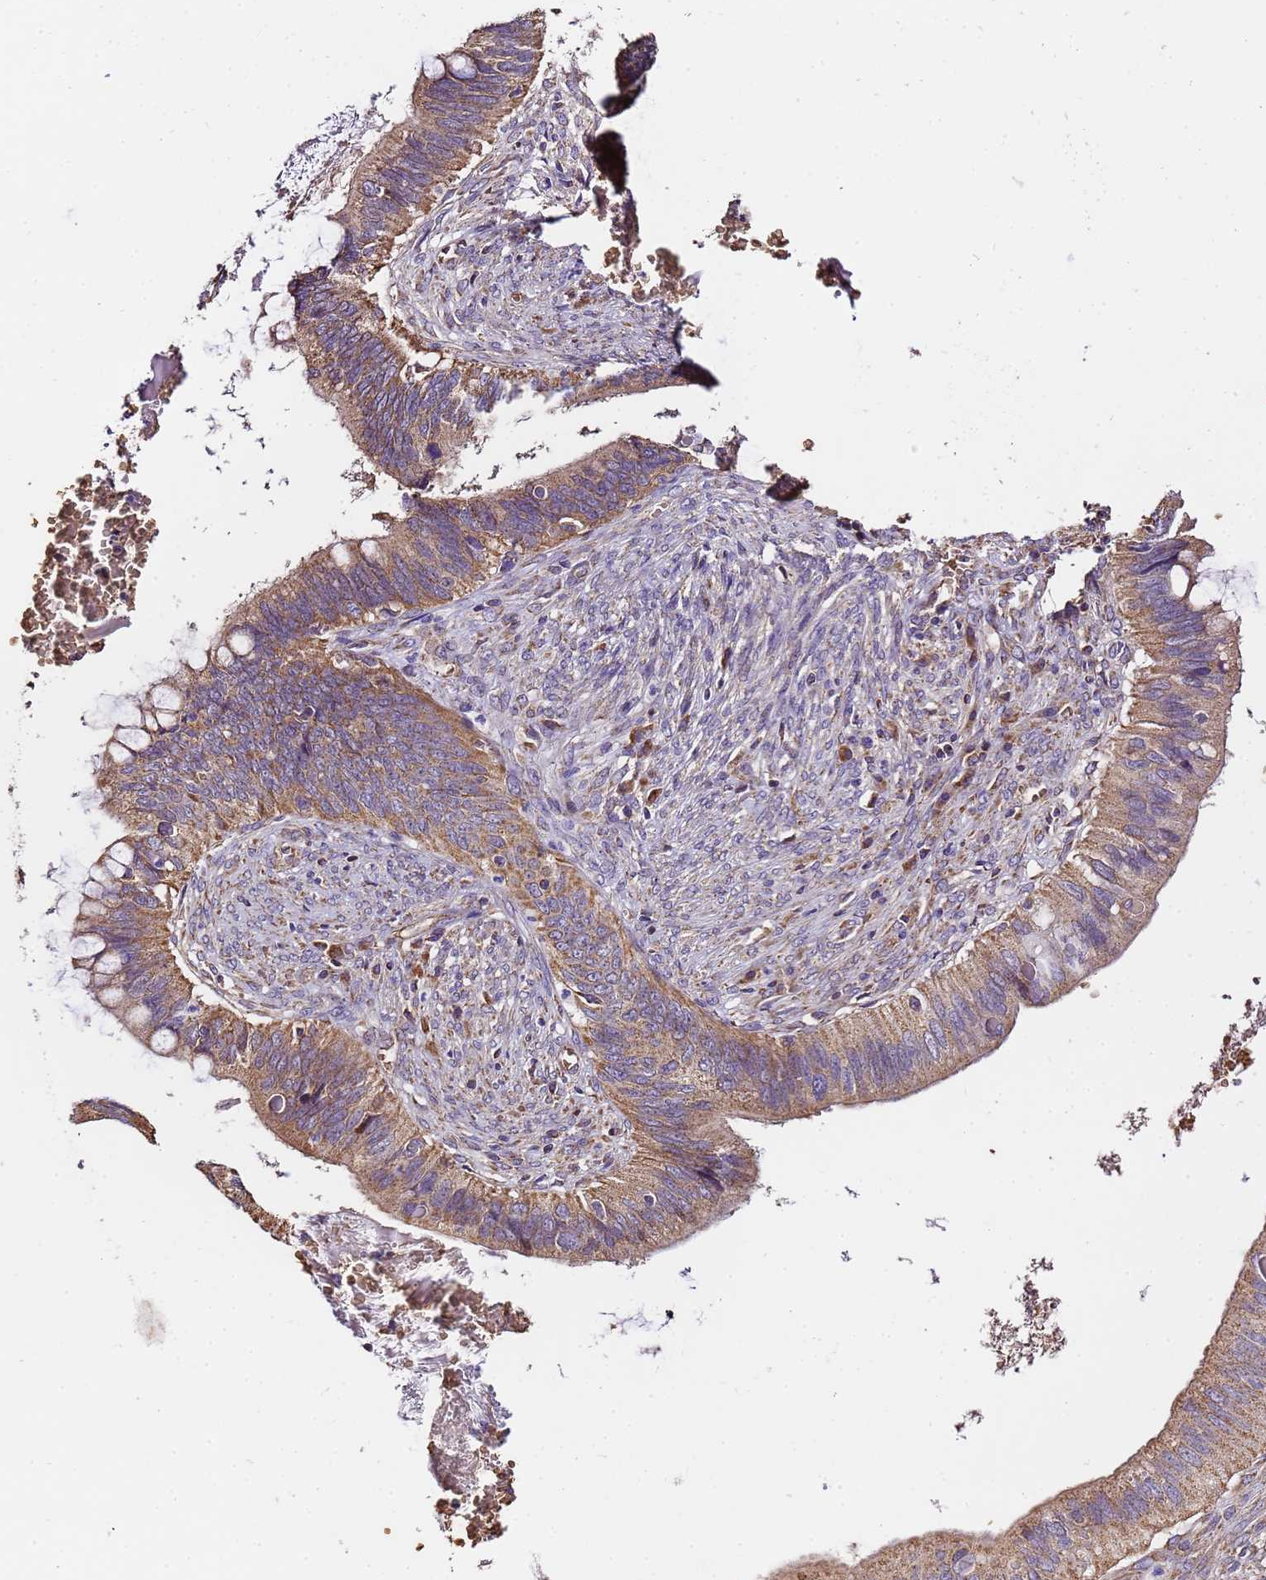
{"staining": {"intensity": "moderate", "quantity": ">75%", "location": "cytoplasmic/membranous"}, "tissue": "cervical cancer", "cell_type": "Tumor cells", "image_type": "cancer", "snomed": [{"axis": "morphology", "description": "Adenocarcinoma, NOS"}, {"axis": "topography", "description": "Cervix"}], "caption": "About >75% of tumor cells in cervical adenocarcinoma display moderate cytoplasmic/membranous protein staining as visualized by brown immunohistochemical staining.", "gene": "LRRIQ1", "patient": {"sex": "female", "age": 42}}